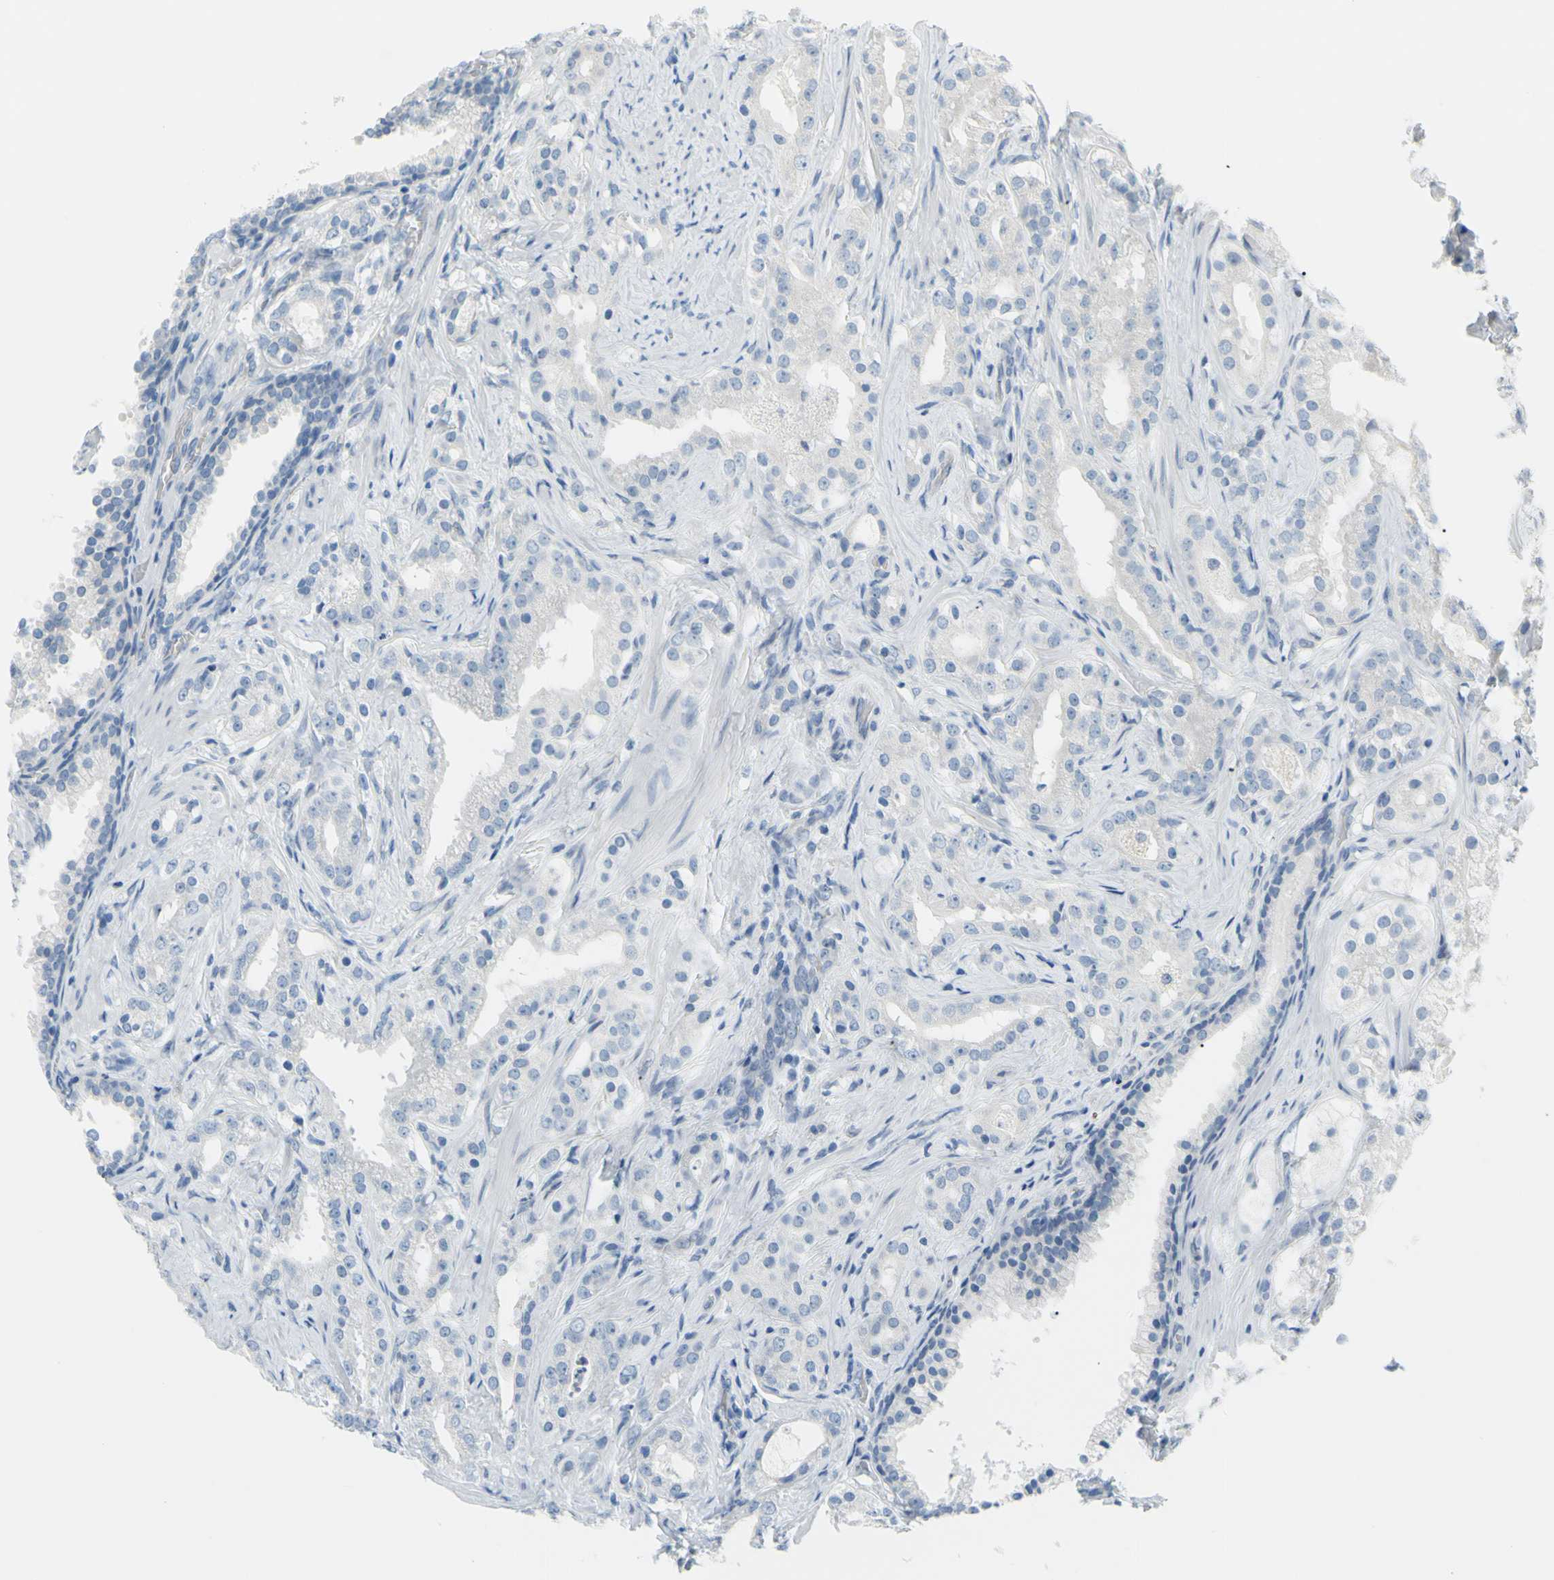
{"staining": {"intensity": "negative", "quantity": "none", "location": "none"}, "tissue": "prostate cancer", "cell_type": "Tumor cells", "image_type": "cancer", "snomed": [{"axis": "morphology", "description": "Adenocarcinoma, Low grade"}, {"axis": "topography", "description": "Prostate"}], "caption": "Tumor cells show no significant positivity in prostate cancer (adenocarcinoma (low-grade)). (DAB immunohistochemistry, high magnification).", "gene": "DCT", "patient": {"sex": "male", "age": 59}}